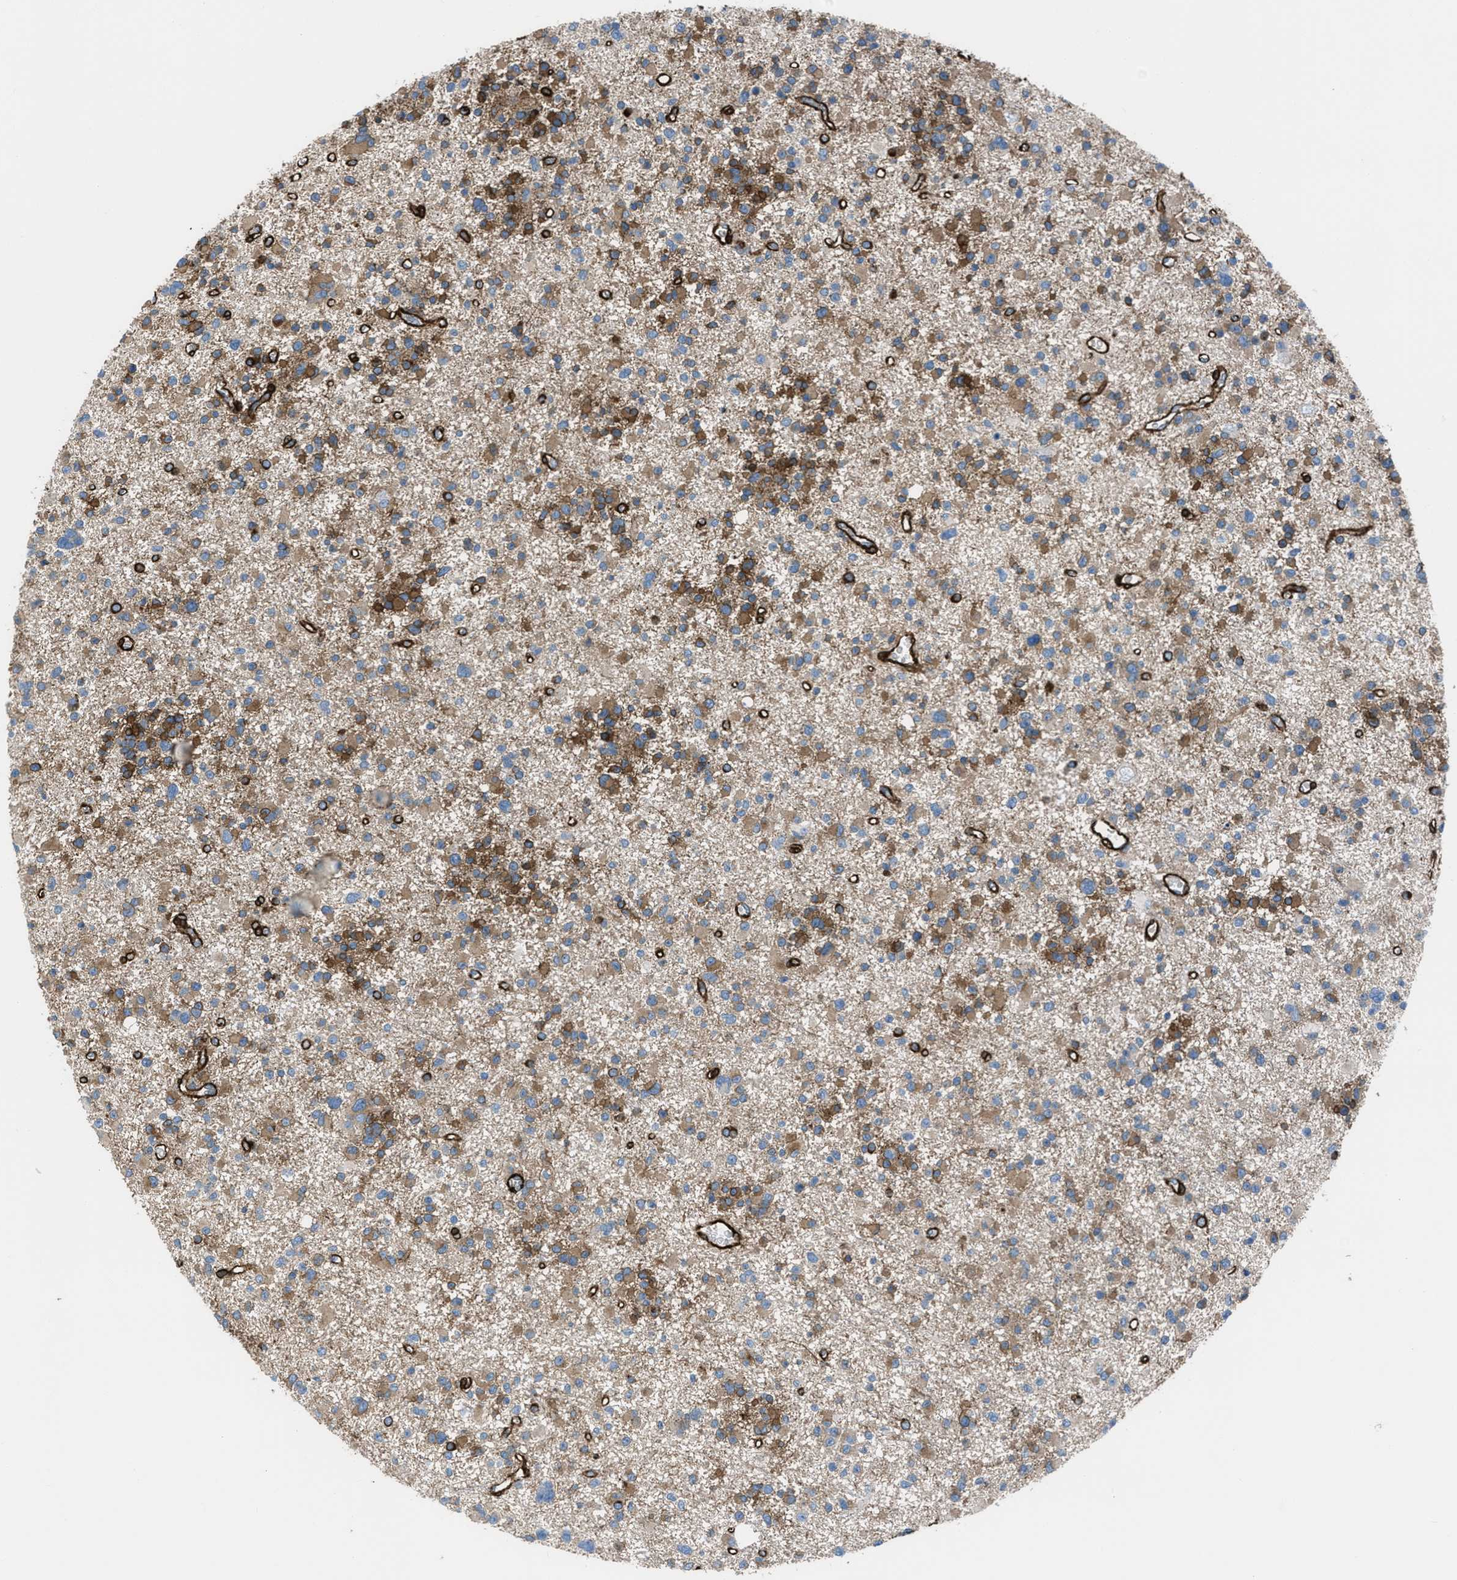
{"staining": {"intensity": "strong", "quantity": "25%-75%", "location": "cytoplasmic/membranous"}, "tissue": "glioma", "cell_type": "Tumor cells", "image_type": "cancer", "snomed": [{"axis": "morphology", "description": "Glioma, malignant, Low grade"}, {"axis": "topography", "description": "Brain"}], "caption": "Immunohistochemical staining of glioma reveals high levels of strong cytoplasmic/membranous expression in approximately 25%-75% of tumor cells. The staining was performed using DAB (3,3'-diaminobenzidine) to visualize the protein expression in brown, while the nuclei were stained in blue with hematoxylin (Magnification: 20x).", "gene": "CALD1", "patient": {"sex": "female", "age": 22}}